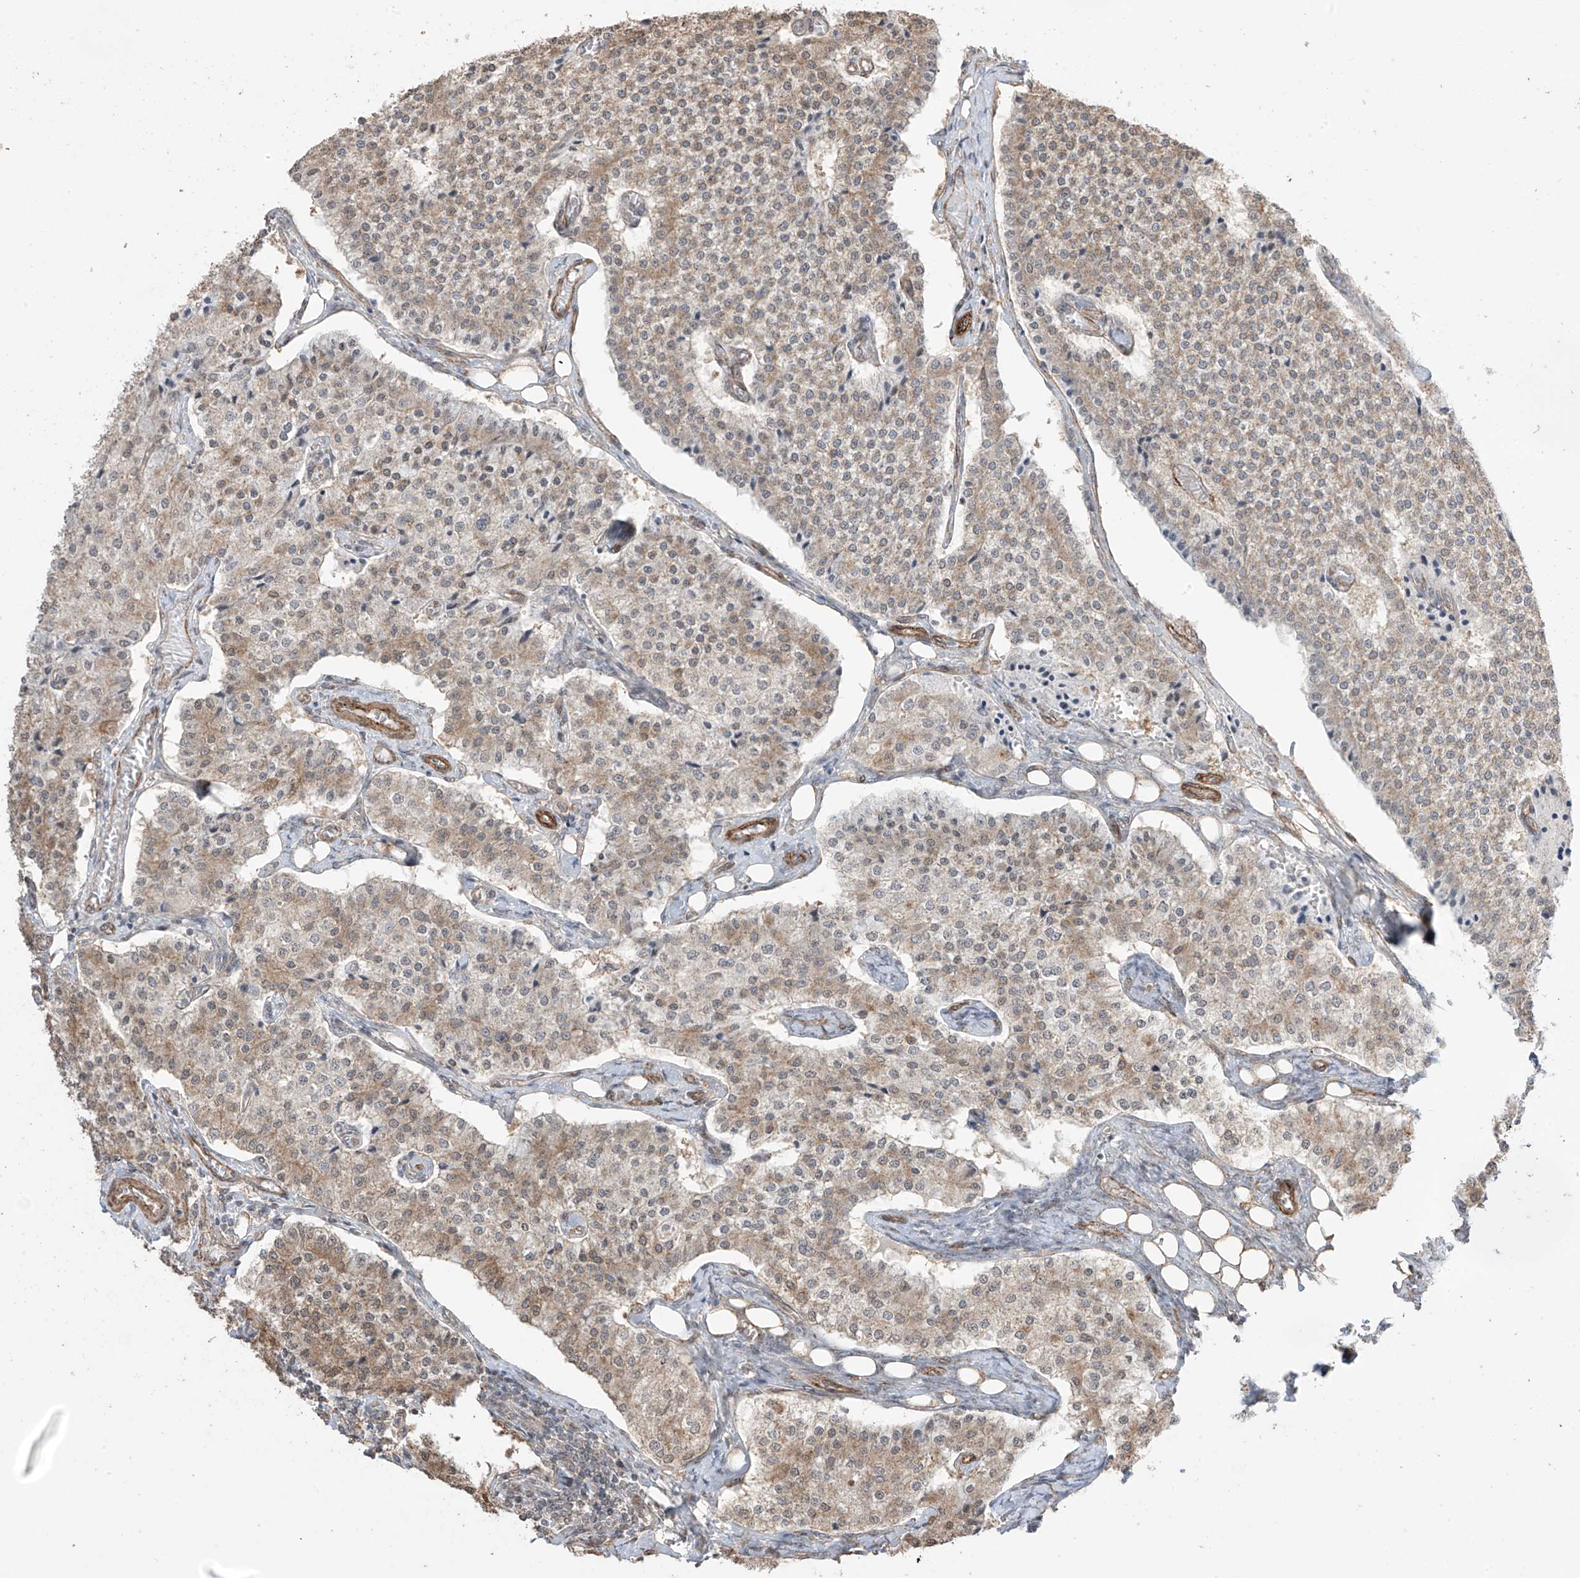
{"staining": {"intensity": "moderate", "quantity": "25%-75%", "location": "cytoplasmic/membranous"}, "tissue": "carcinoid", "cell_type": "Tumor cells", "image_type": "cancer", "snomed": [{"axis": "morphology", "description": "Carcinoid, malignant, NOS"}, {"axis": "topography", "description": "Colon"}], "caption": "Tumor cells show moderate cytoplasmic/membranous expression in about 25%-75% of cells in malignant carcinoid.", "gene": "TTLL5", "patient": {"sex": "female", "age": 52}}